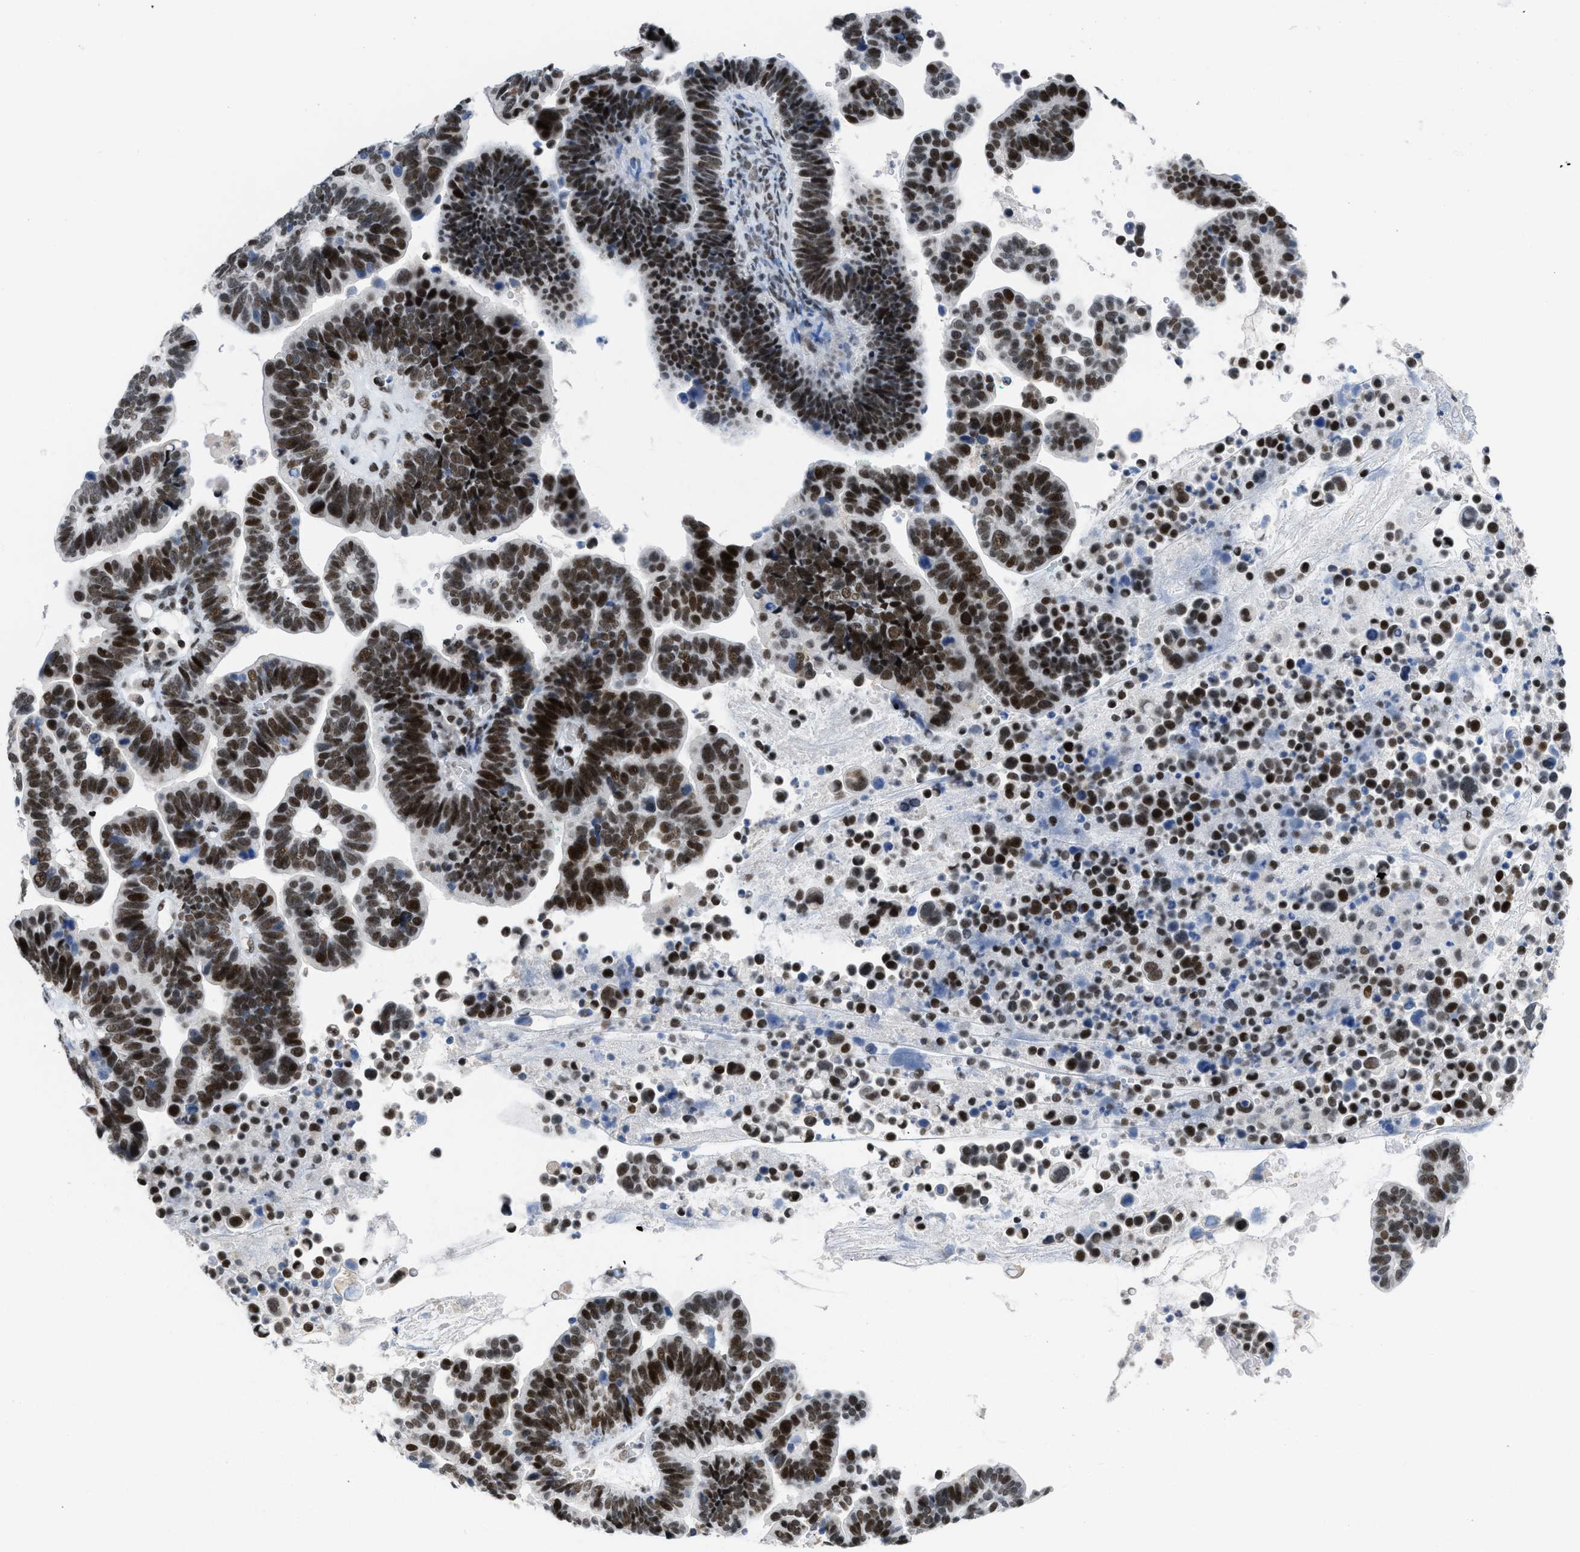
{"staining": {"intensity": "strong", "quantity": ">75%", "location": "nuclear"}, "tissue": "ovarian cancer", "cell_type": "Tumor cells", "image_type": "cancer", "snomed": [{"axis": "morphology", "description": "Cystadenocarcinoma, serous, NOS"}, {"axis": "topography", "description": "Ovary"}], "caption": "Human serous cystadenocarcinoma (ovarian) stained with a brown dye shows strong nuclear positive expression in about >75% of tumor cells.", "gene": "TERF2IP", "patient": {"sex": "female", "age": 56}}